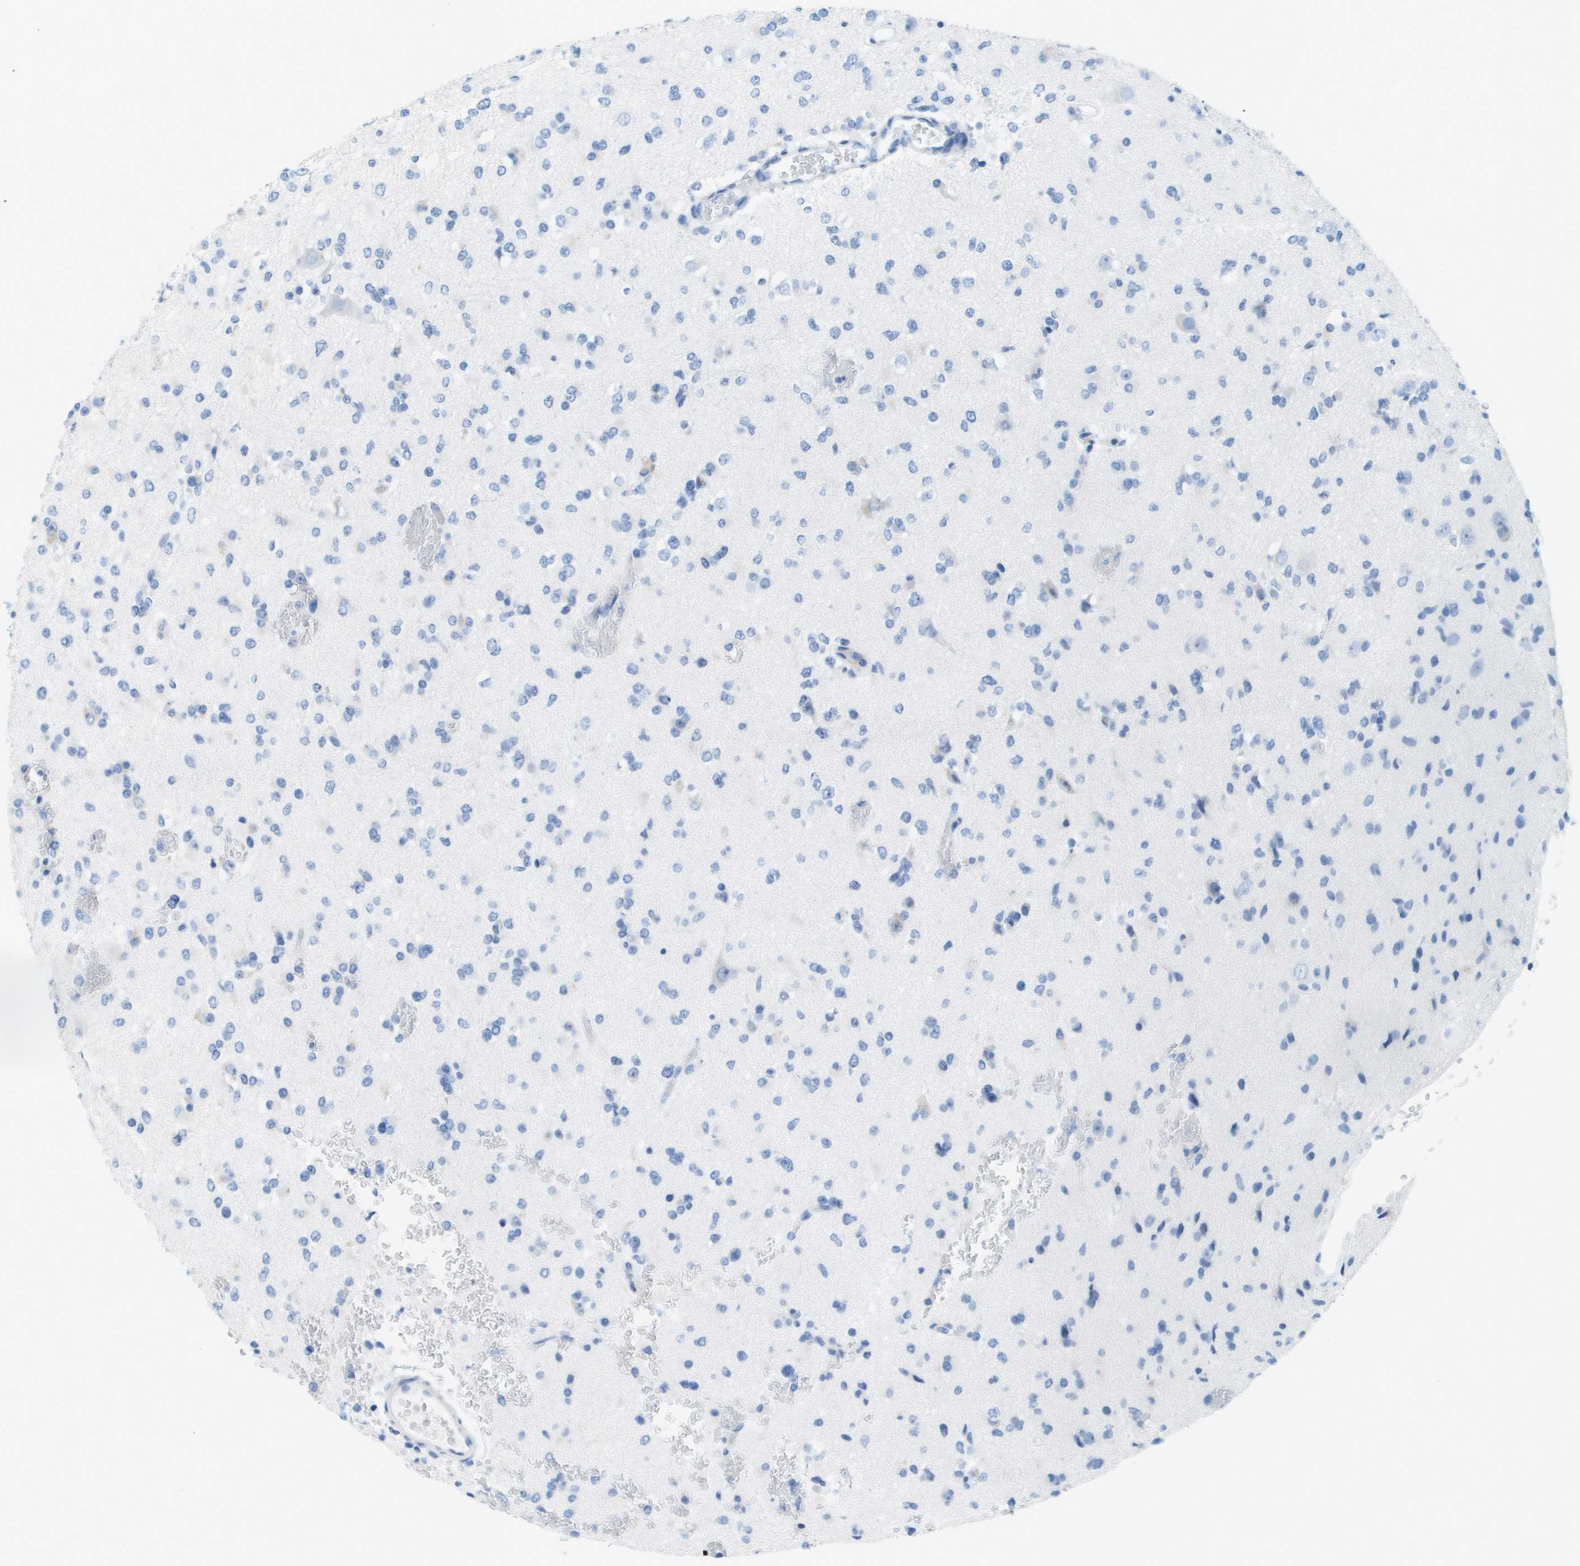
{"staining": {"intensity": "negative", "quantity": "none", "location": "none"}, "tissue": "glioma", "cell_type": "Tumor cells", "image_type": "cancer", "snomed": [{"axis": "morphology", "description": "Glioma, malignant, Low grade"}, {"axis": "topography", "description": "Brain"}], "caption": "This is an IHC photomicrograph of human glioma. There is no expression in tumor cells.", "gene": "B3GNT5", "patient": {"sex": "female", "age": 22}}